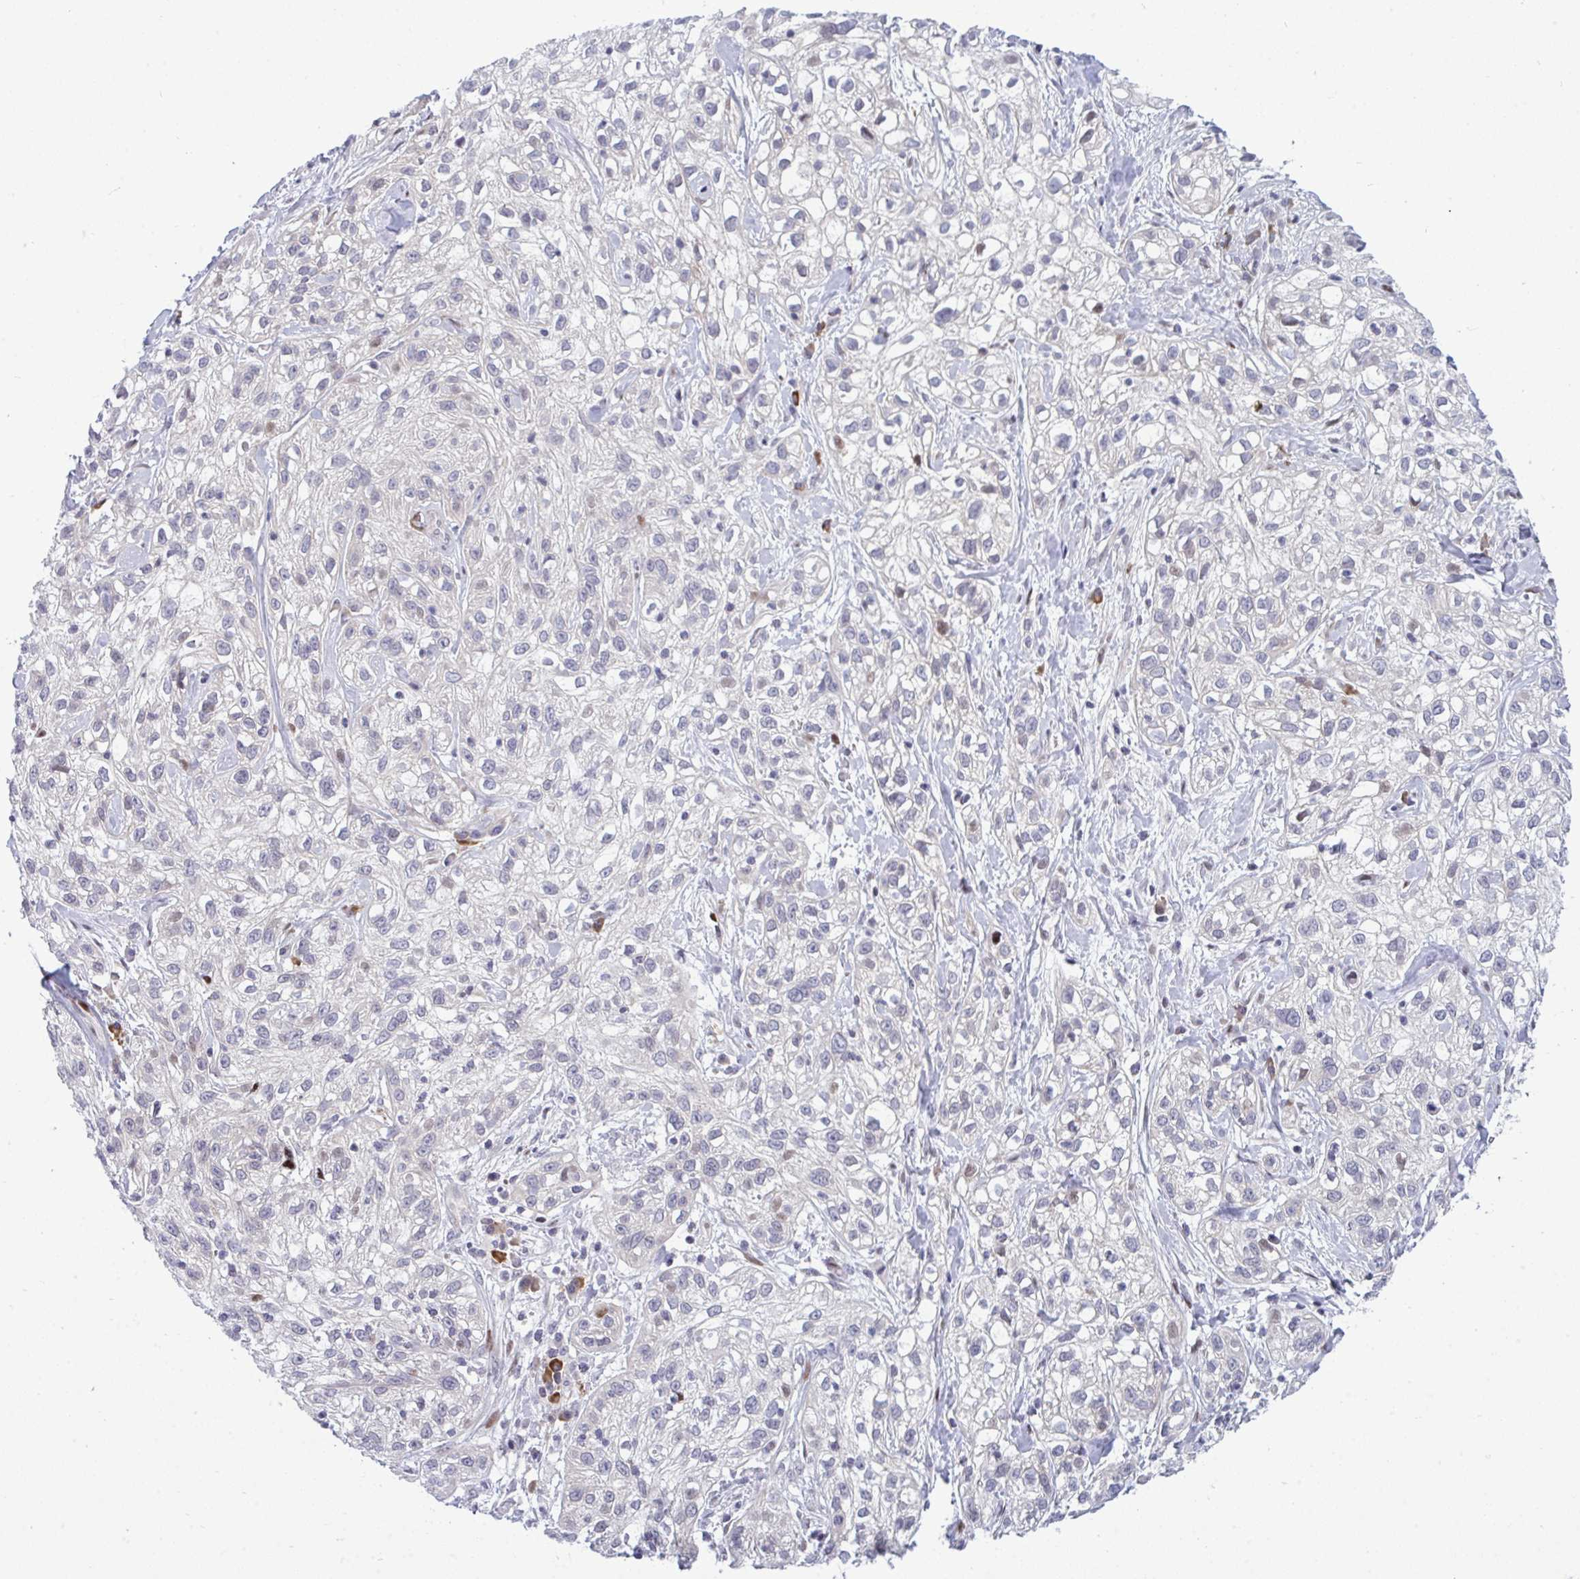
{"staining": {"intensity": "negative", "quantity": "none", "location": "none"}, "tissue": "skin cancer", "cell_type": "Tumor cells", "image_type": "cancer", "snomed": [{"axis": "morphology", "description": "Squamous cell carcinoma, NOS"}, {"axis": "topography", "description": "Skin"}], "caption": "A high-resolution photomicrograph shows immunohistochemistry staining of squamous cell carcinoma (skin), which shows no significant staining in tumor cells.", "gene": "TAB1", "patient": {"sex": "male", "age": 82}}